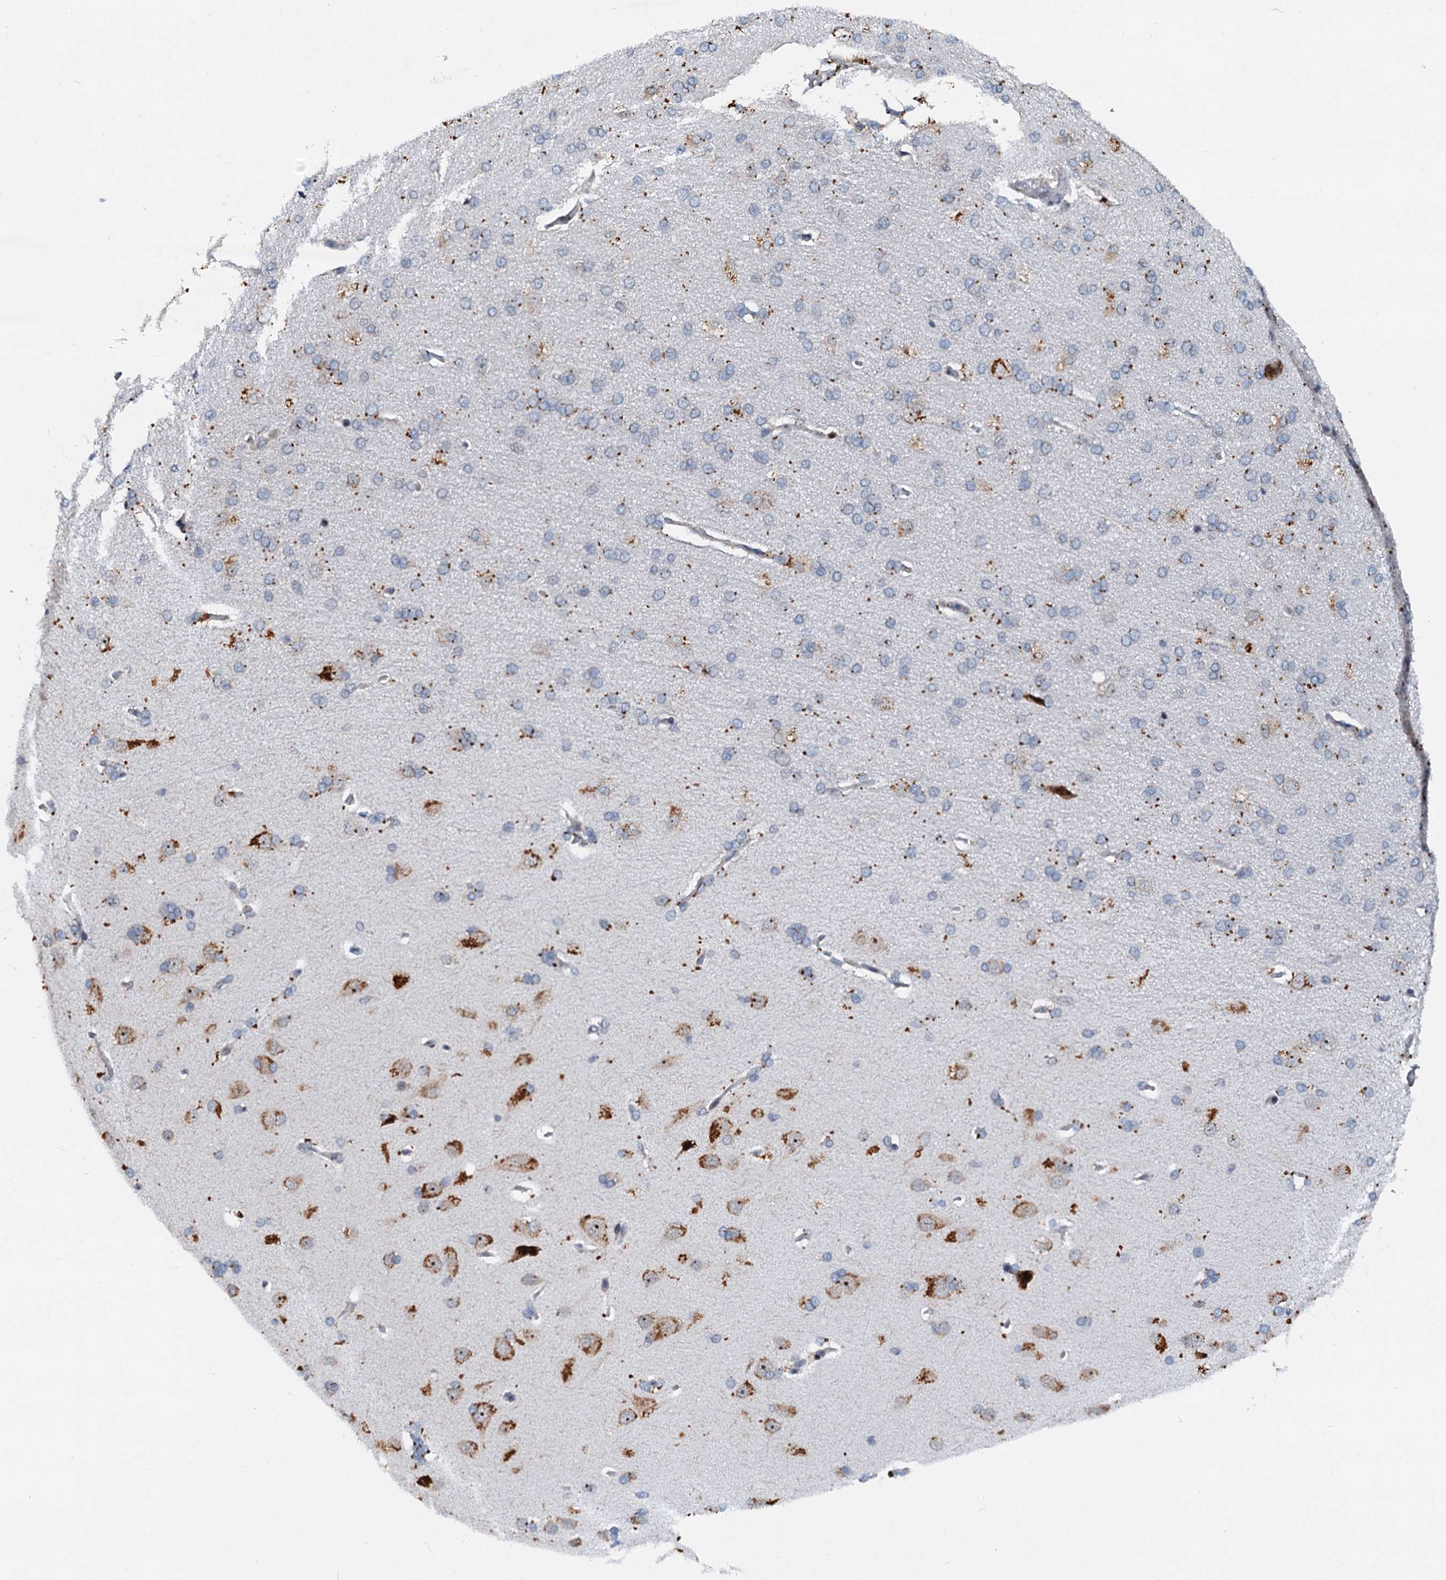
{"staining": {"intensity": "negative", "quantity": "none", "location": "none"}, "tissue": "cerebral cortex", "cell_type": "Endothelial cells", "image_type": "normal", "snomed": [{"axis": "morphology", "description": "Normal tissue, NOS"}, {"axis": "topography", "description": "Cerebral cortex"}], "caption": "DAB immunohistochemical staining of benign cerebral cortex demonstrates no significant expression in endothelial cells. (DAB immunohistochemistry (IHC) visualized using brightfield microscopy, high magnification).", "gene": "DNAJC21", "patient": {"sex": "male", "age": 62}}